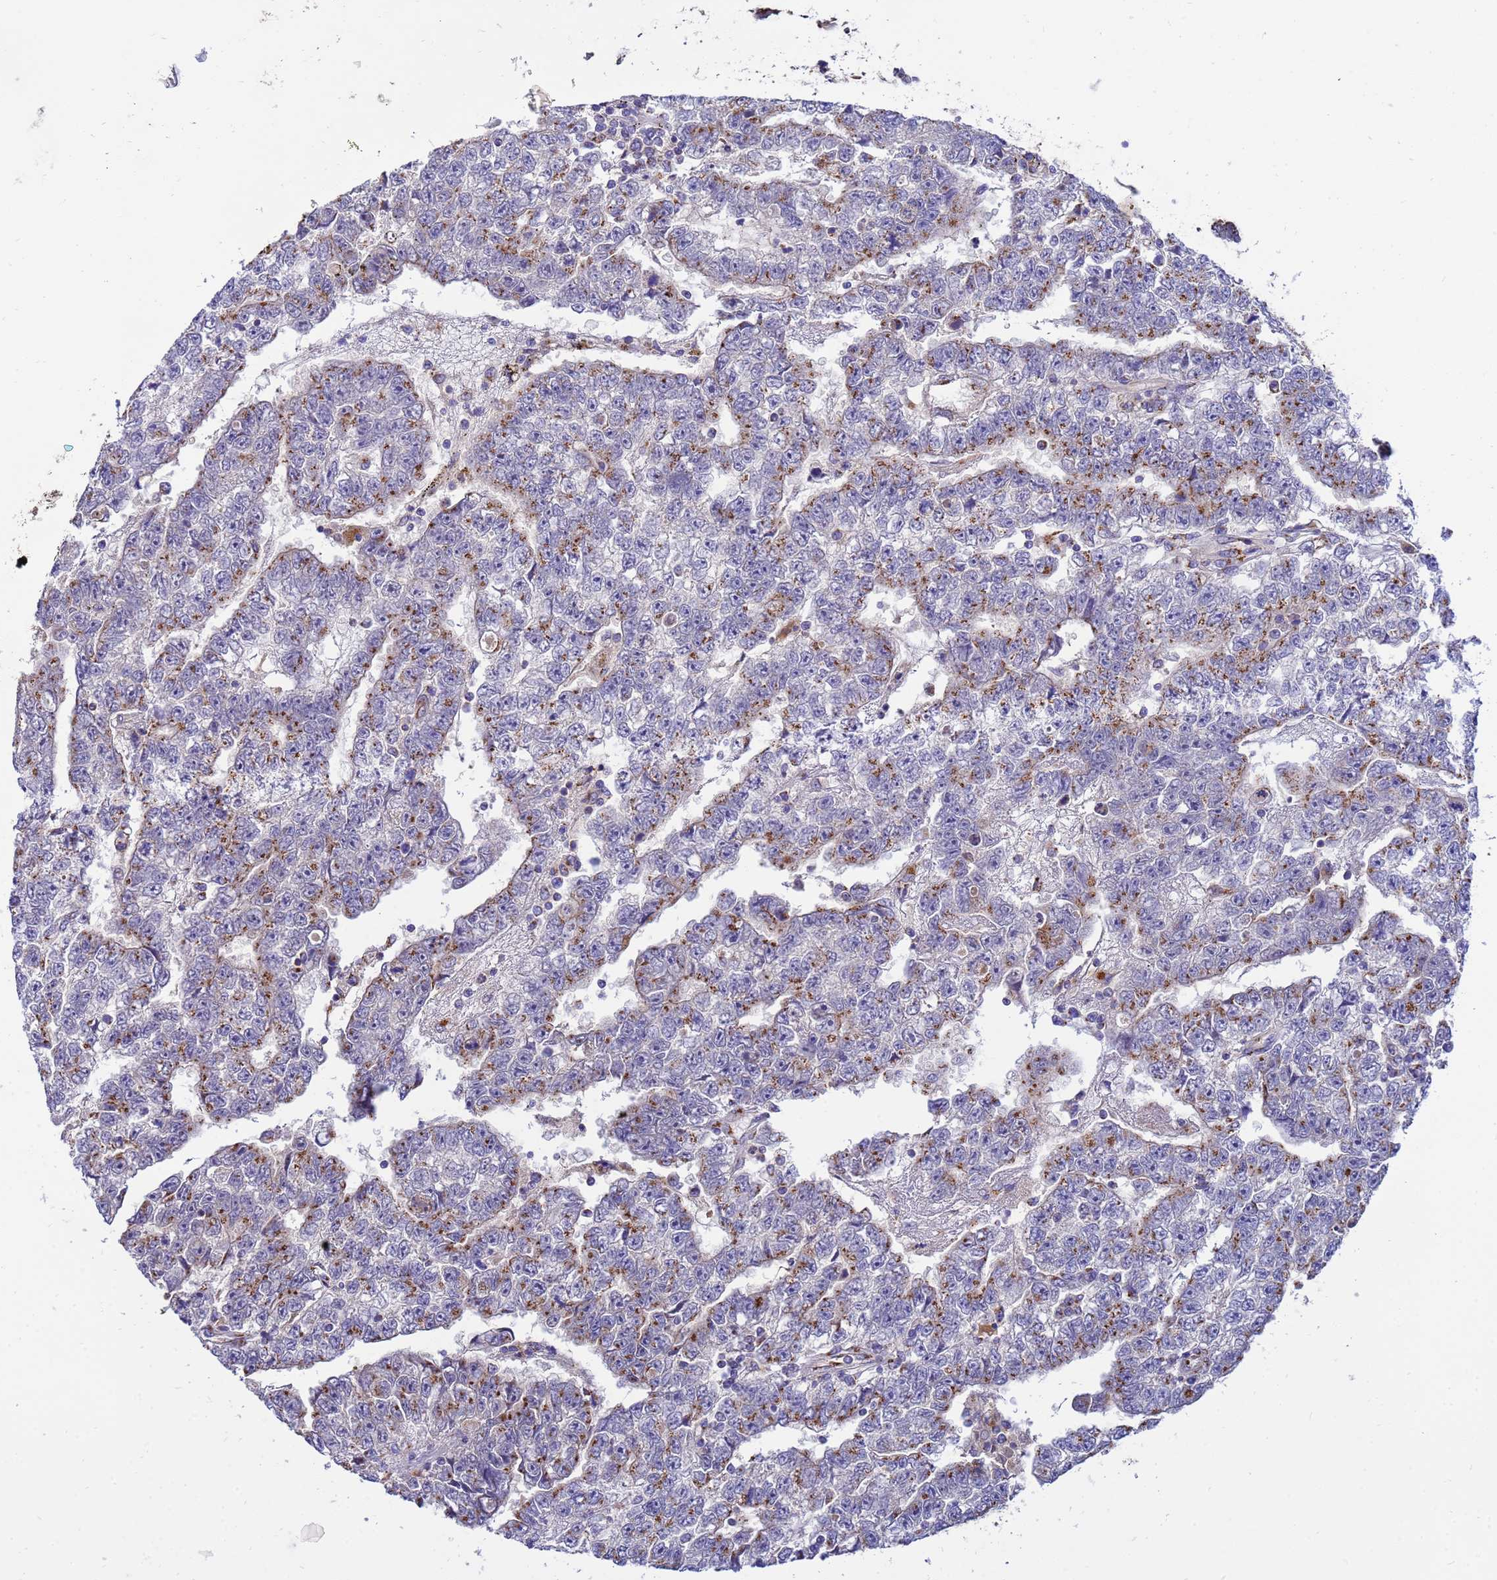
{"staining": {"intensity": "moderate", "quantity": "25%-75%", "location": "cytoplasmic/membranous"}, "tissue": "testis cancer", "cell_type": "Tumor cells", "image_type": "cancer", "snomed": [{"axis": "morphology", "description": "Carcinoma, Embryonal, NOS"}, {"axis": "topography", "description": "Testis"}], "caption": "IHC photomicrograph of human testis cancer (embryonal carcinoma) stained for a protein (brown), which displays medium levels of moderate cytoplasmic/membranous expression in approximately 25%-75% of tumor cells.", "gene": "HPS3", "patient": {"sex": "male", "age": 25}}